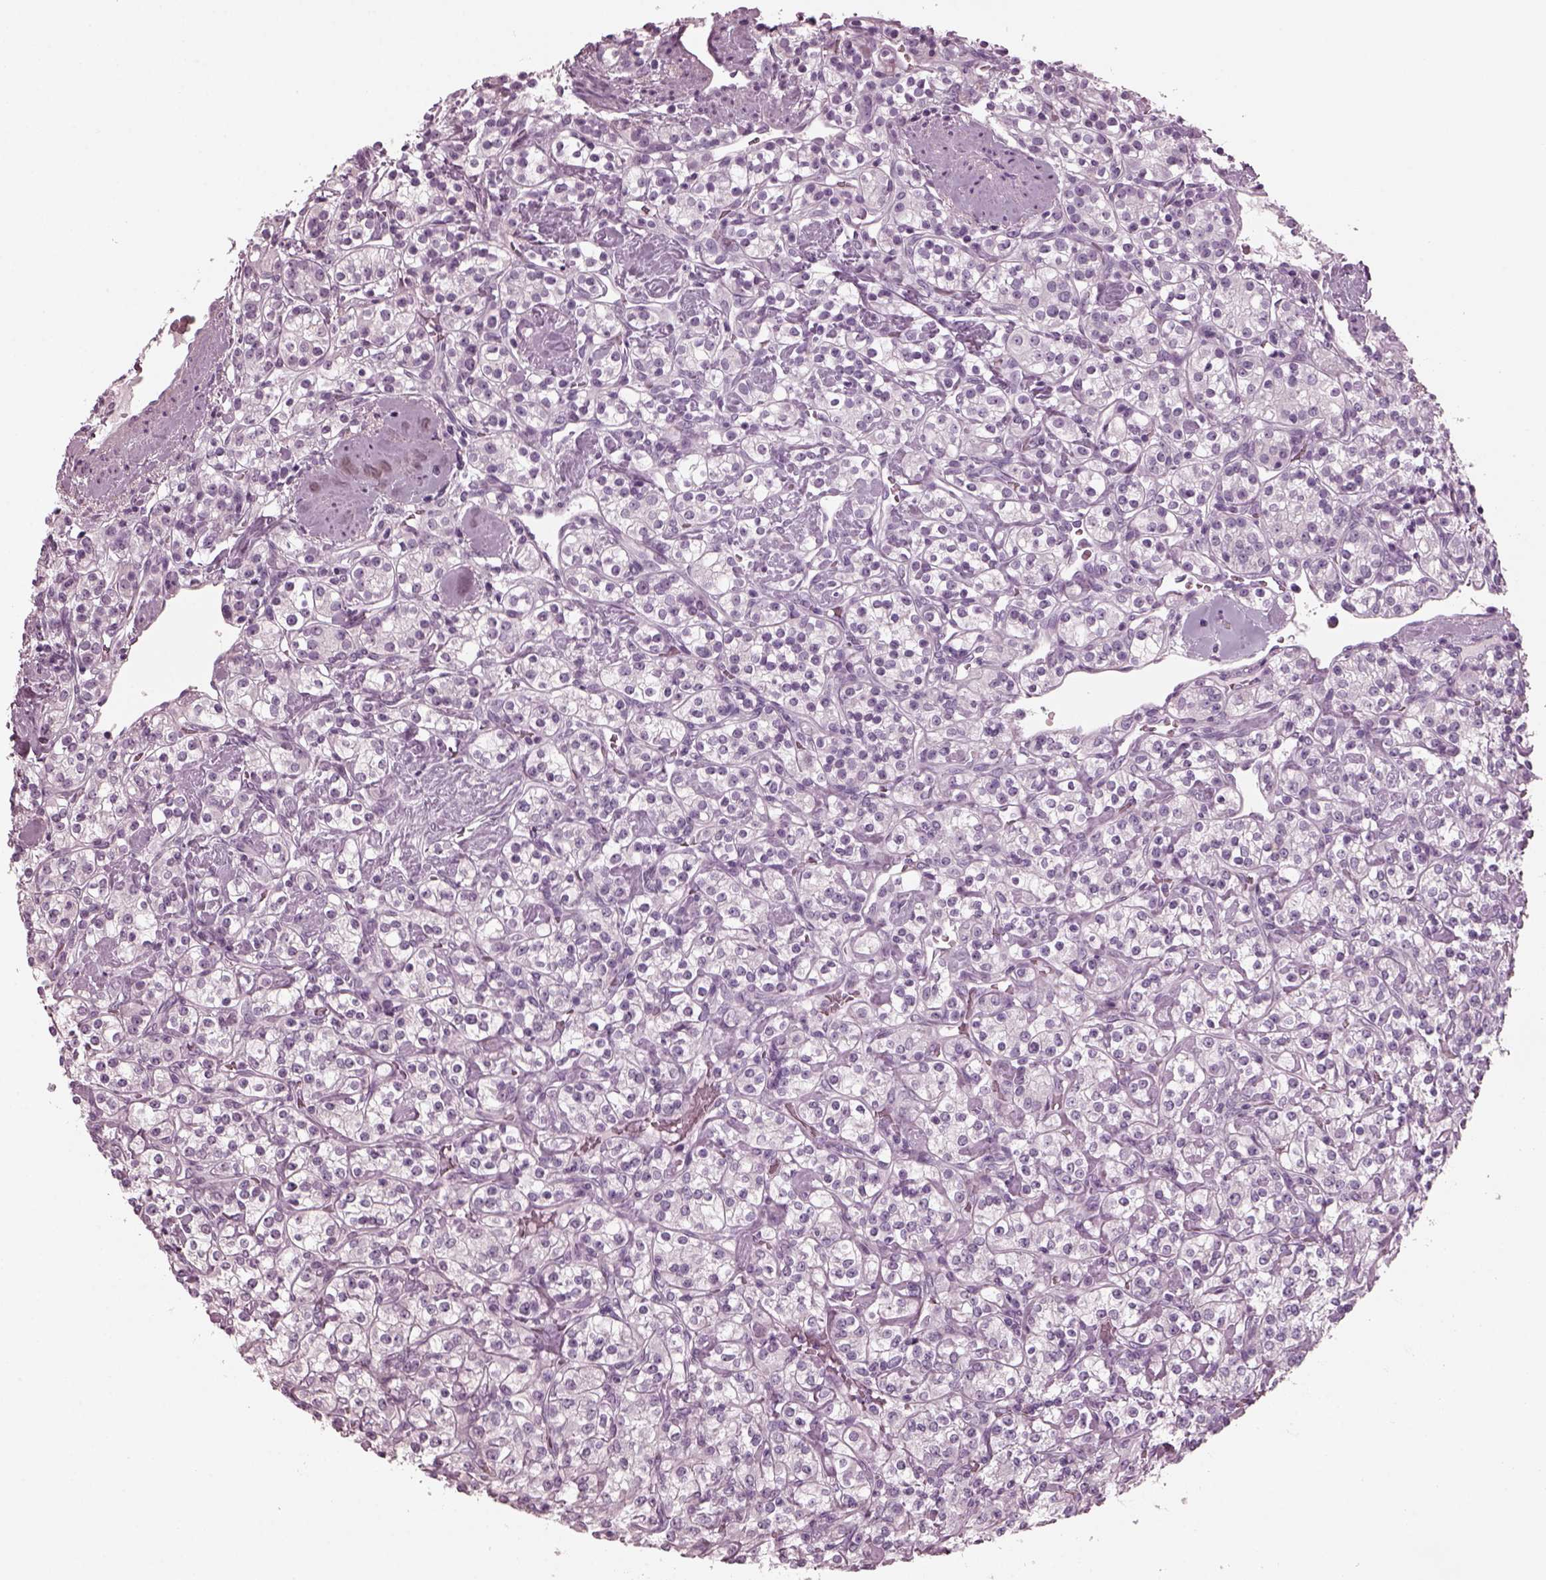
{"staining": {"intensity": "negative", "quantity": "none", "location": "none"}, "tissue": "renal cancer", "cell_type": "Tumor cells", "image_type": "cancer", "snomed": [{"axis": "morphology", "description": "Adenocarcinoma, NOS"}, {"axis": "topography", "description": "Kidney"}], "caption": "Human renal cancer stained for a protein using IHC shows no staining in tumor cells.", "gene": "RCVRN", "patient": {"sex": "male", "age": 77}}